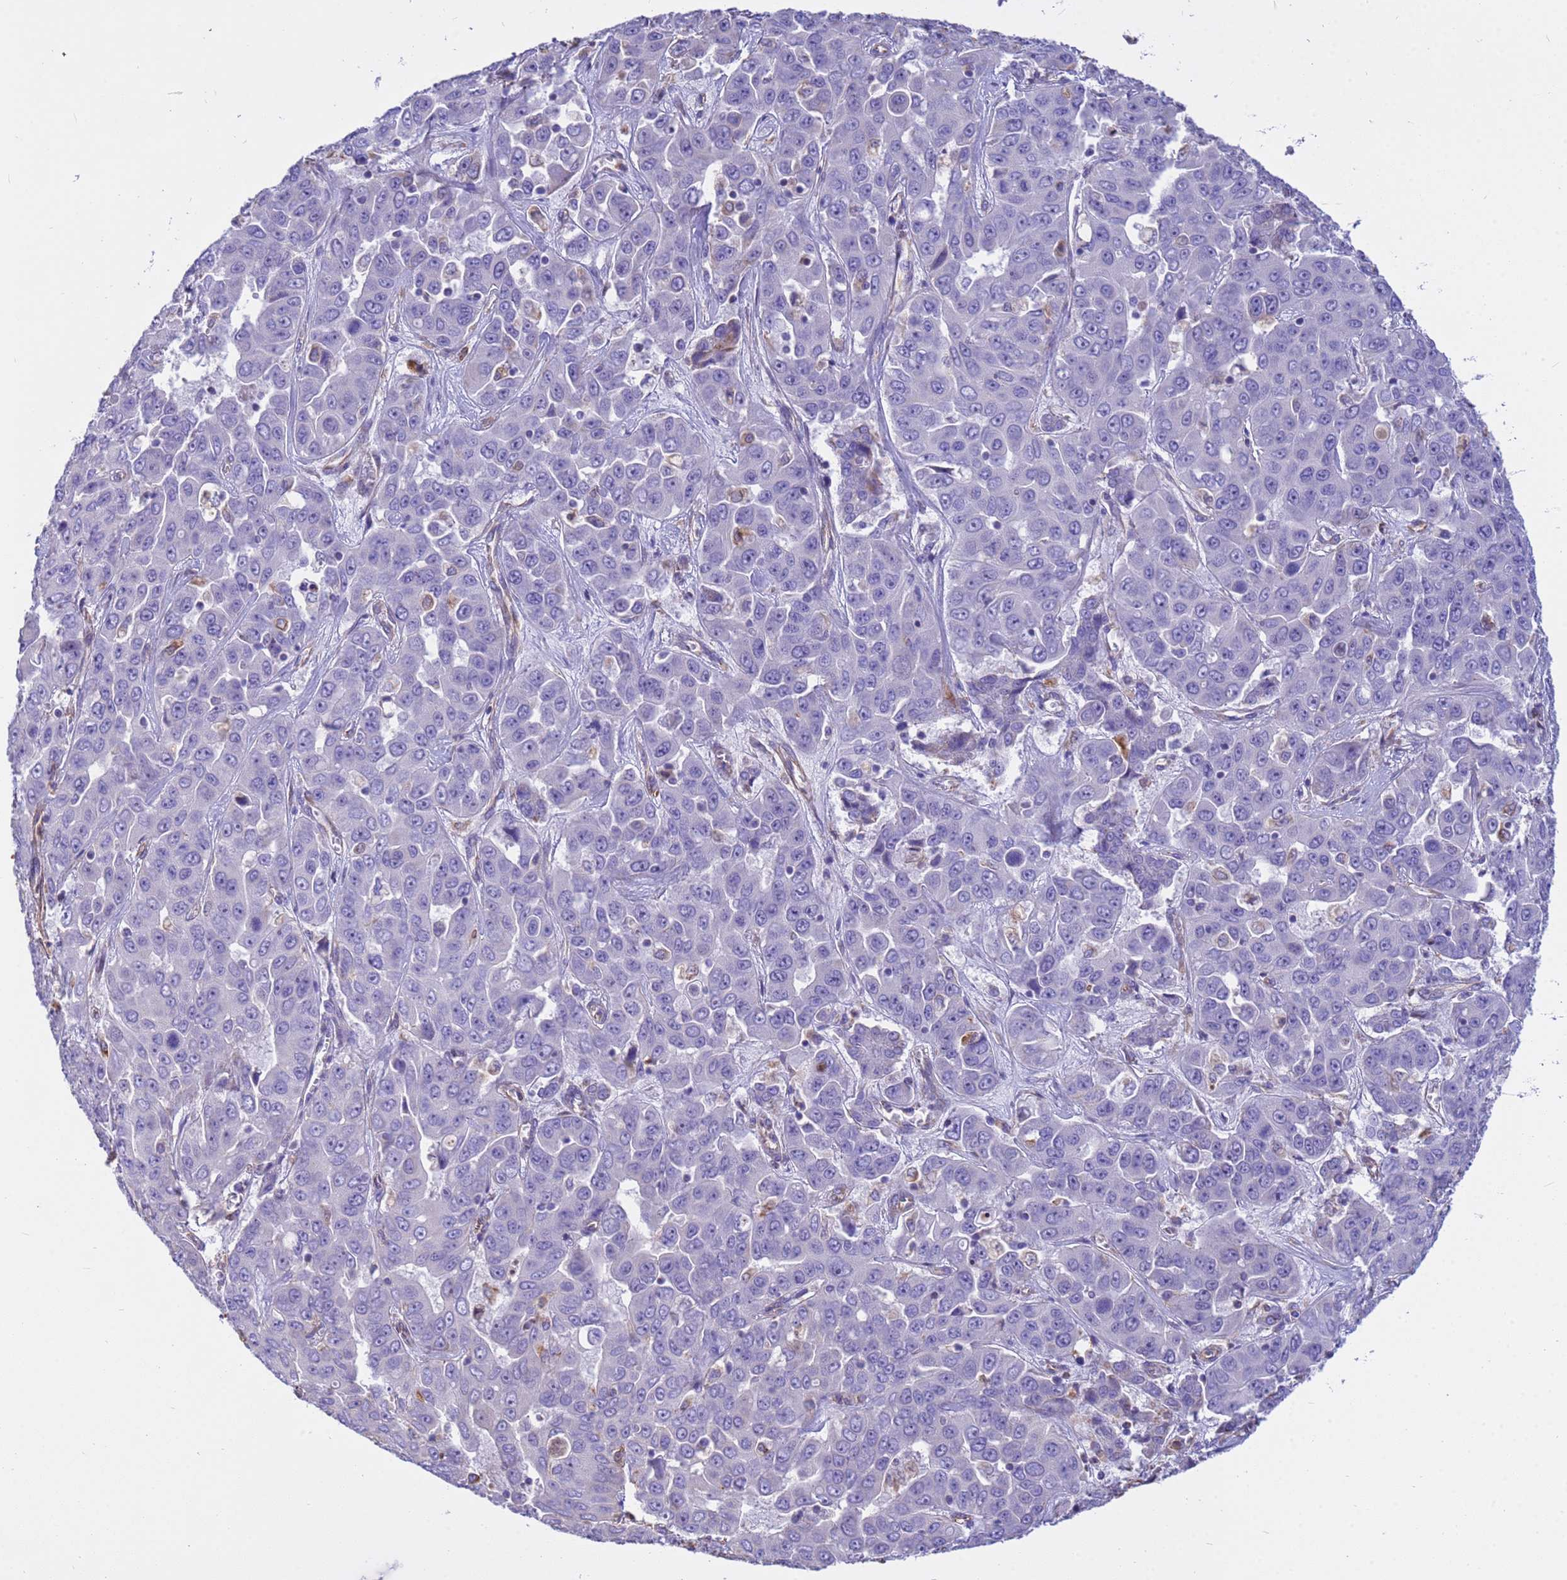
{"staining": {"intensity": "negative", "quantity": "none", "location": "none"}, "tissue": "liver cancer", "cell_type": "Tumor cells", "image_type": "cancer", "snomed": [{"axis": "morphology", "description": "Cholangiocarcinoma"}, {"axis": "topography", "description": "Liver"}], "caption": "Human cholangiocarcinoma (liver) stained for a protein using IHC demonstrates no staining in tumor cells.", "gene": "TCEAL3", "patient": {"sex": "female", "age": 52}}